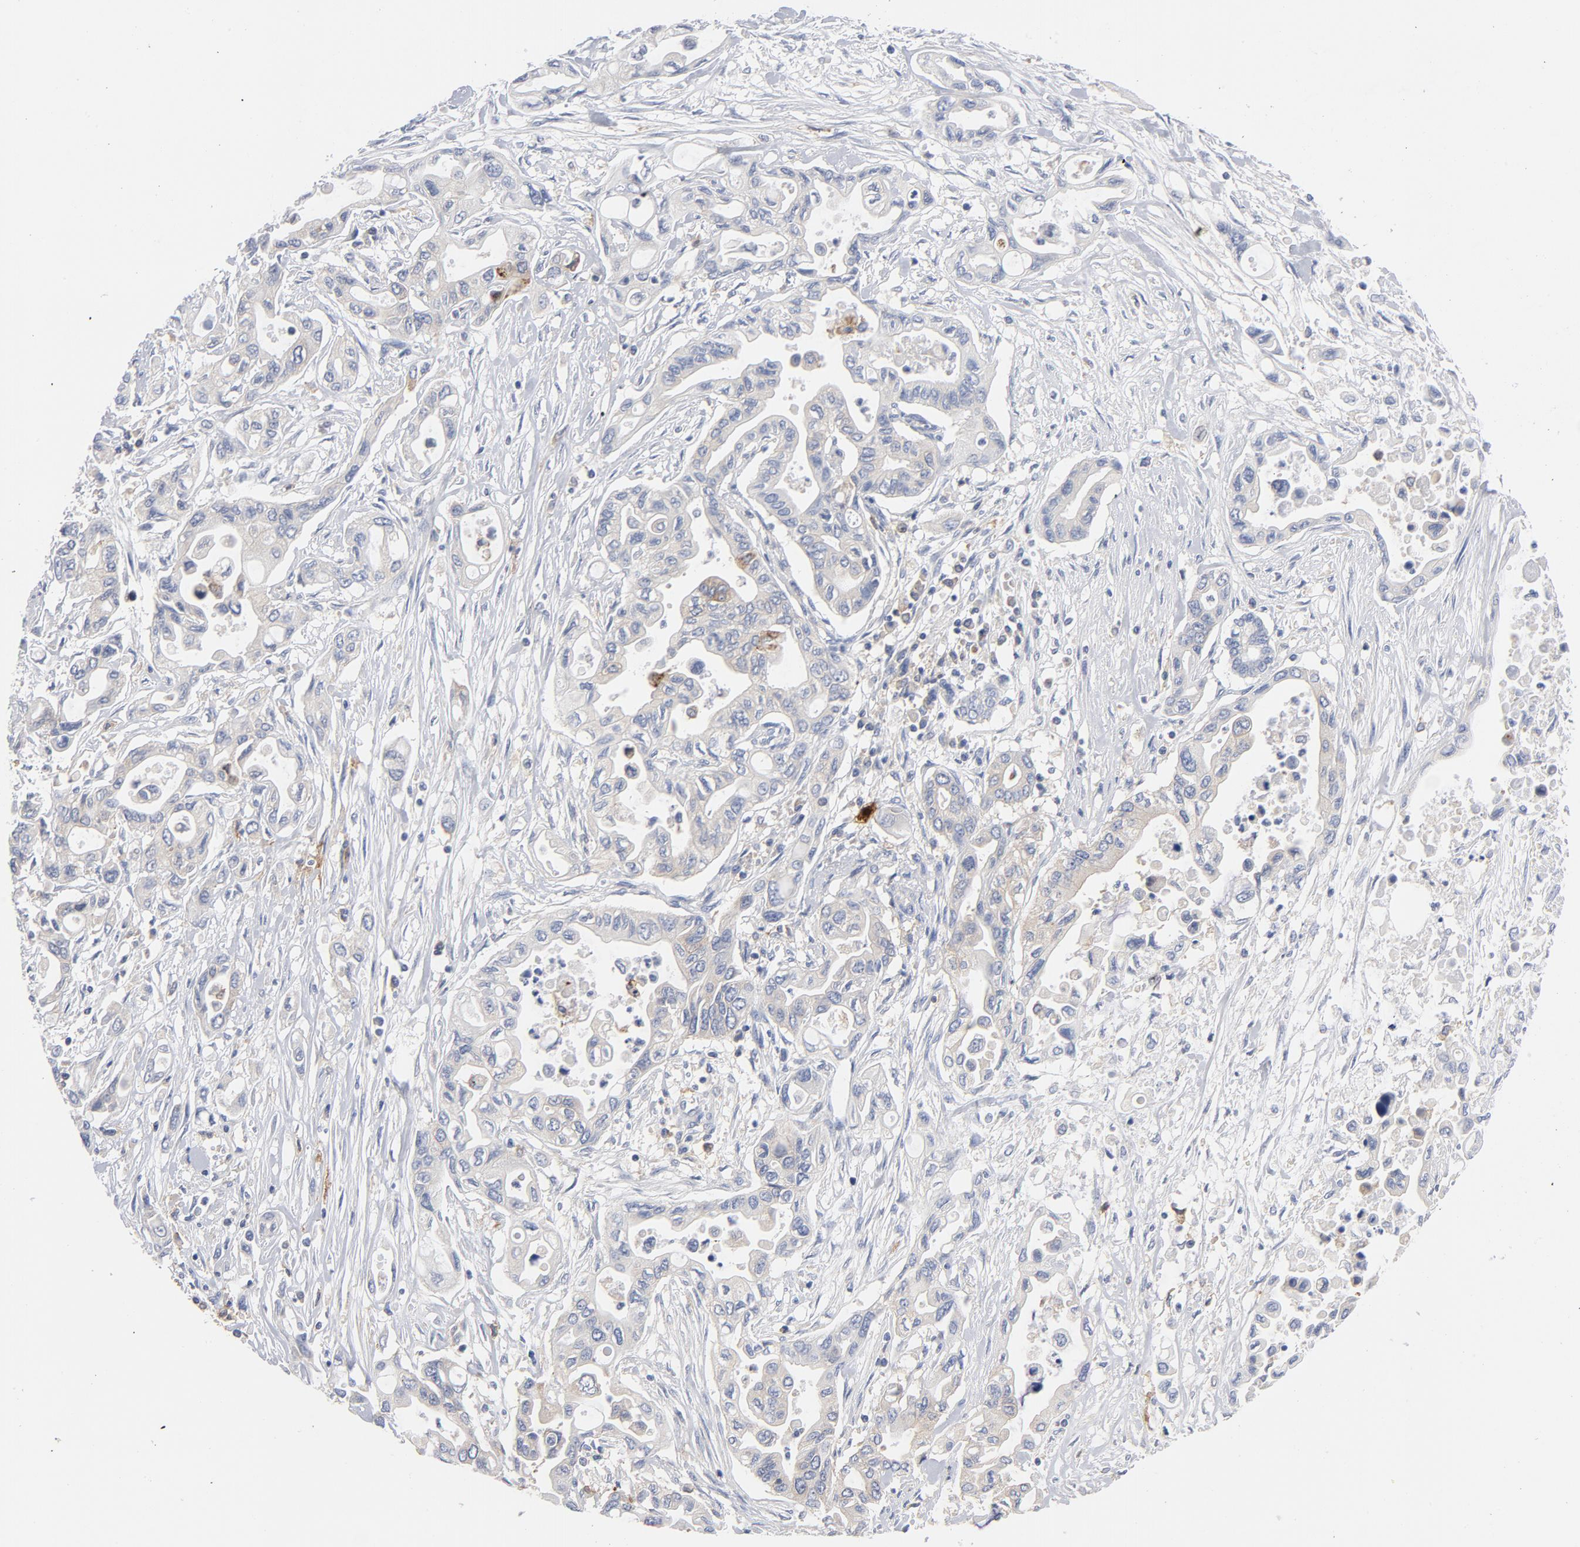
{"staining": {"intensity": "weak", "quantity": "<25%", "location": "cytoplasmic/membranous"}, "tissue": "pancreatic cancer", "cell_type": "Tumor cells", "image_type": "cancer", "snomed": [{"axis": "morphology", "description": "Adenocarcinoma, NOS"}, {"axis": "topography", "description": "Pancreas"}], "caption": "Pancreatic cancer was stained to show a protein in brown. There is no significant positivity in tumor cells.", "gene": "CD86", "patient": {"sex": "female", "age": 57}}